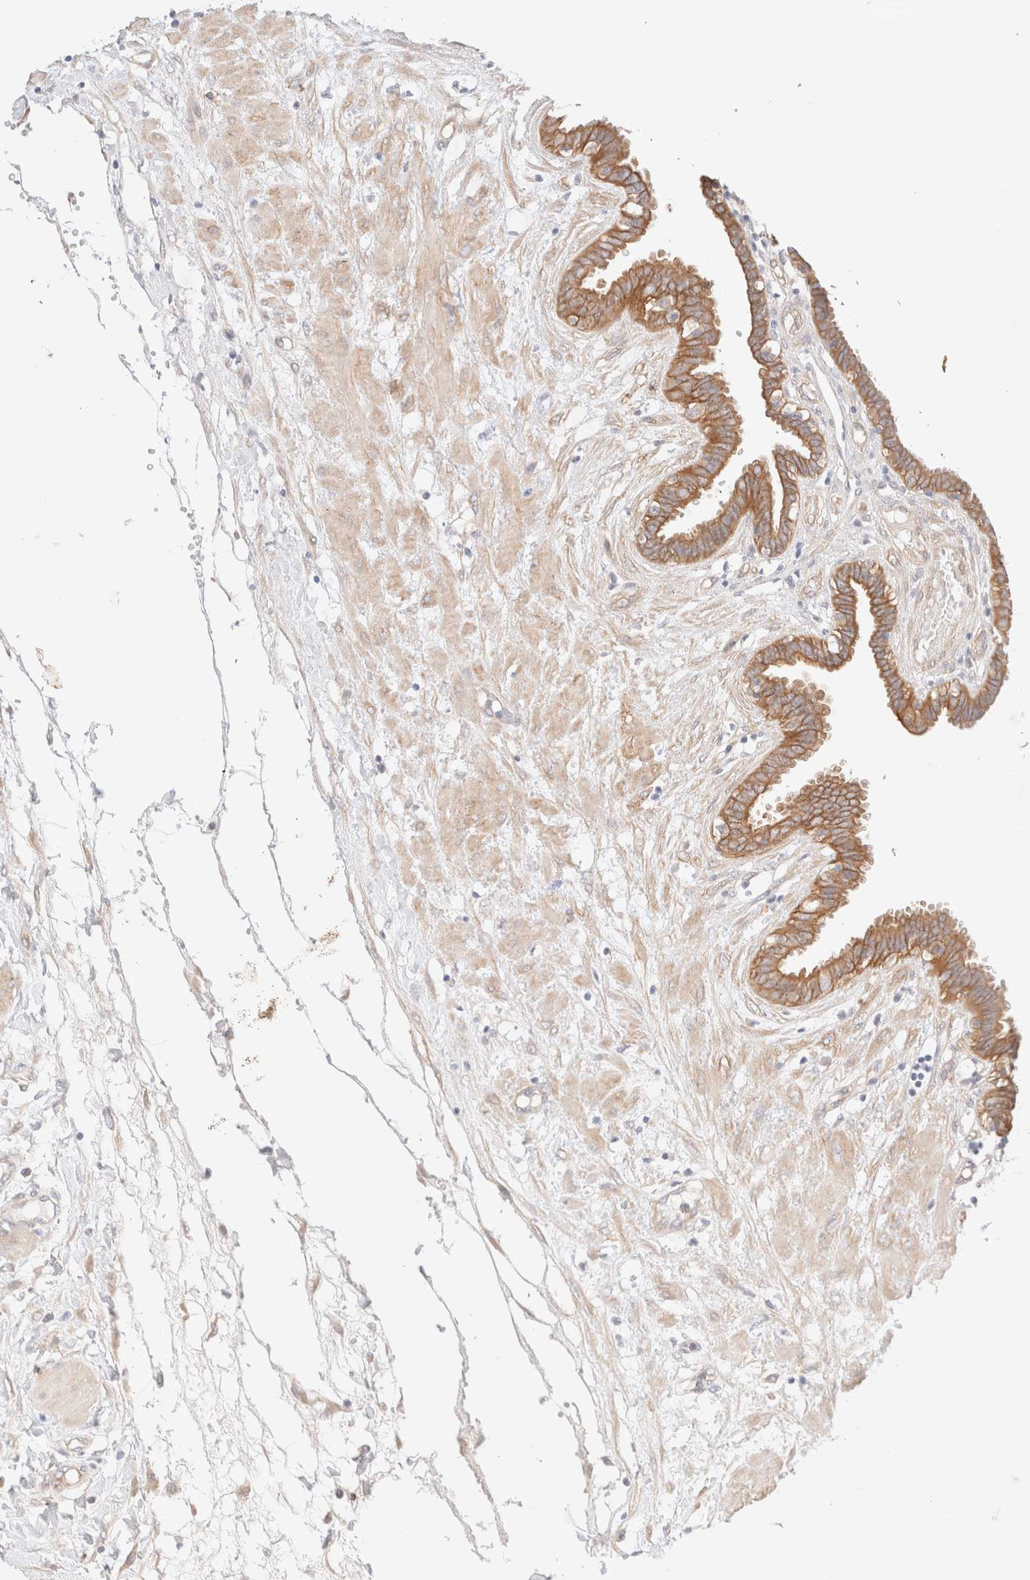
{"staining": {"intensity": "moderate", "quantity": ">75%", "location": "cytoplasmic/membranous"}, "tissue": "fallopian tube", "cell_type": "Glandular cells", "image_type": "normal", "snomed": [{"axis": "morphology", "description": "Normal tissue, NOS"}, {"axis": "topography", "description": "Fallopian tube"}, {"axis": "topography", "description": "Placenta"}], "caption": "Immunohistochemistry image of benign fallopian tube stained for a protein (brown), which shows medium levels of moderate cytoplasmic/membranous positivity in about >75% of glandular cells.", "gene": "NIBAN2", "patient": {"sex": "female", "age": 32}}